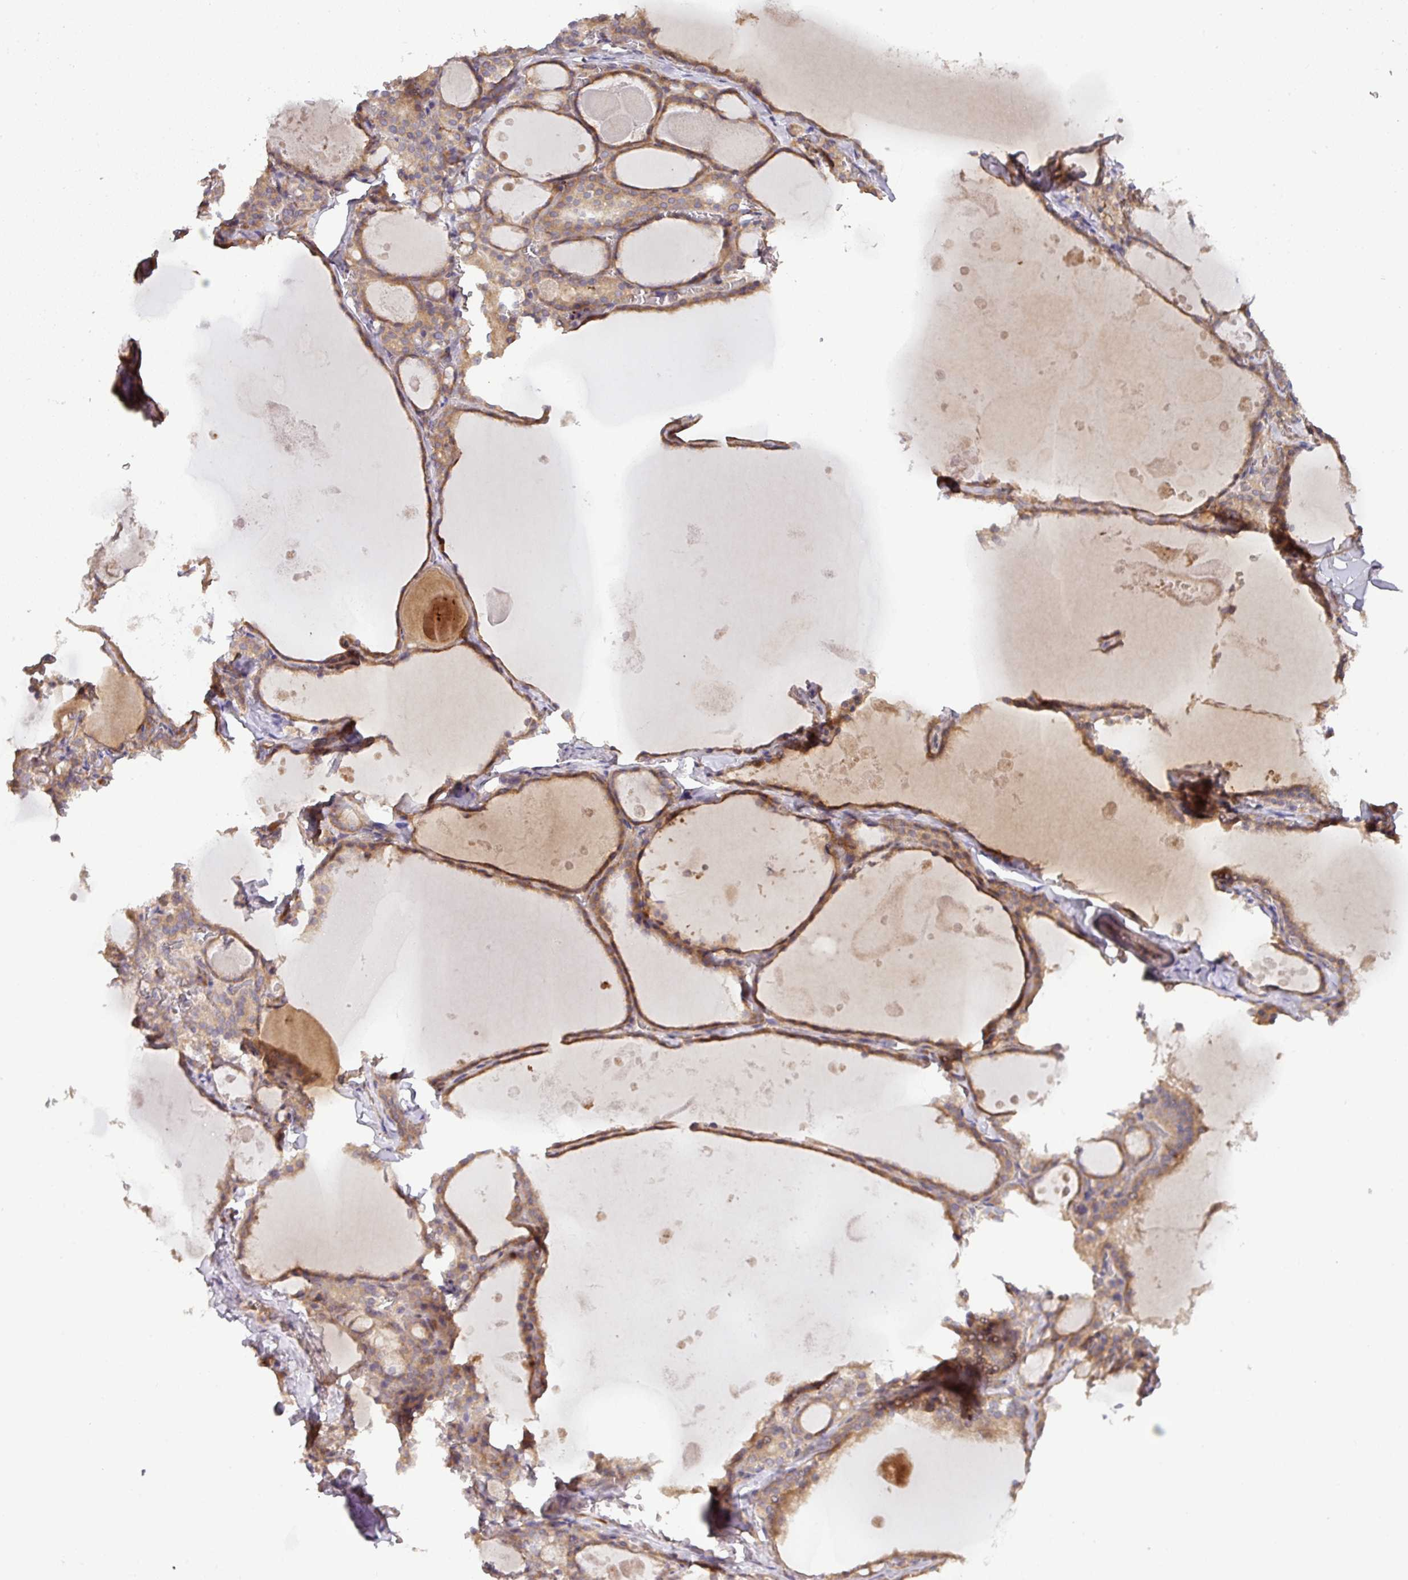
{"staining": {"intensity": "moderate", "quantity": ">75%", "location": "cytoplasmic/membranous"}, "tissue": "thyroid gland", "cell_type": "Glandular cells", "image_type": "normal", "snomed": [{"axis": "morphology", "description": "Normal tissue, NOS"}, {"axis": "topography", "description": "Thyroid gland"}], "caption": "This photomicrograph displays benign thyroid gland stained with immunohistochemistry to label a protein in brown. The cytoplasmic/membranous of glandular cells show moderate positivity for the protein. Nuclei are counter-stained blue.", "gene": "GALP", "patient": {"sex": "male", "age": 56}}